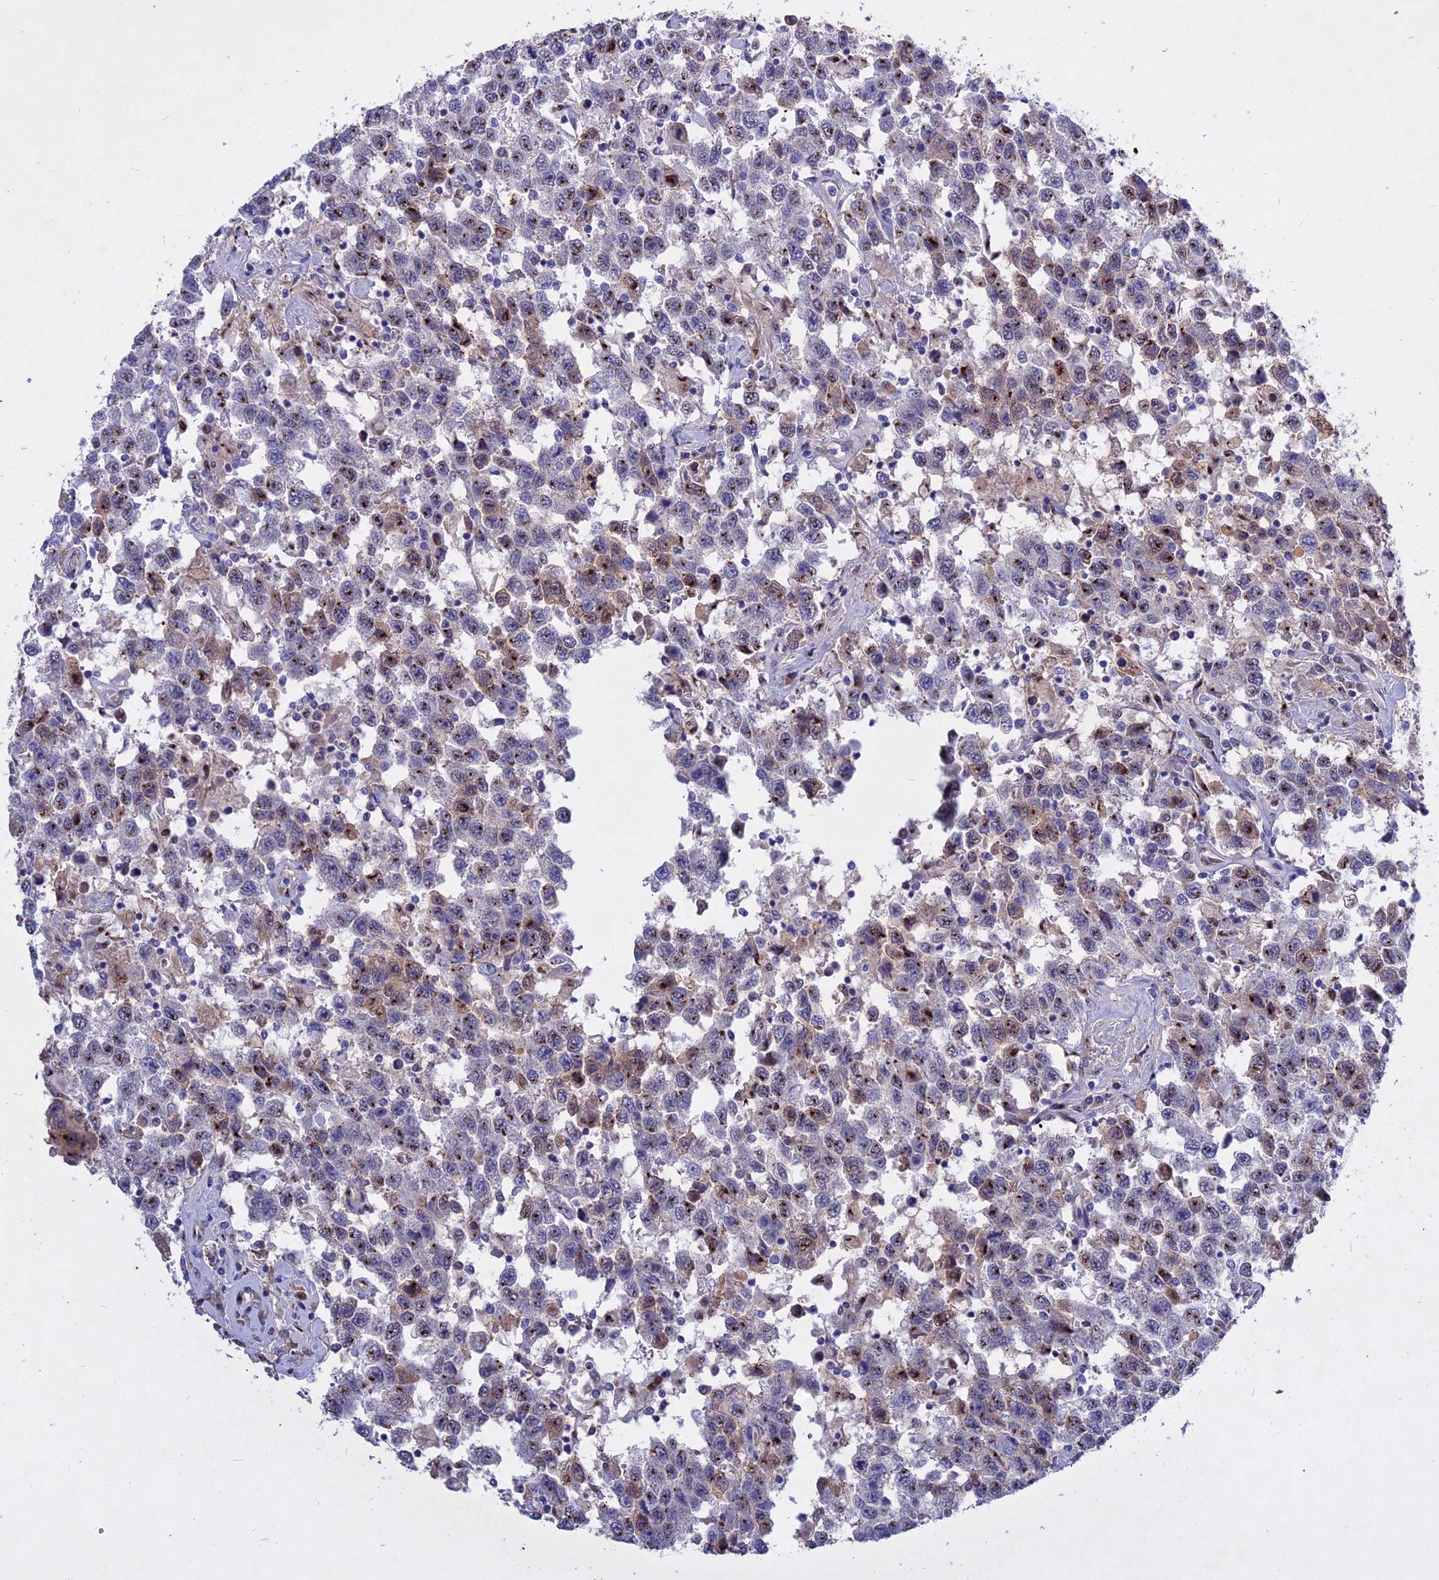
{"staining": {"intensity": "moderate", "quantity": "25%-75%", "location": "cytoplasmic/membranous,nuclear"}, "tissue": "testis cancer", "cell_type": "Tumor cells", "image_type": "cancer", "snomed": [{"axis": "morphology", "description": "Seminoma, NOS"}, {"axis": "topography", "description": "Testis"}], "caption": "Brown immunohistochemical staining in testis cancer (seminoma) exhibits moderate cytoplasmic/membranous and nuclear positivity in about 25%-75% of tumor cells.", "gene": "GK5", "patient": {"sex": "male", "age": 41}}